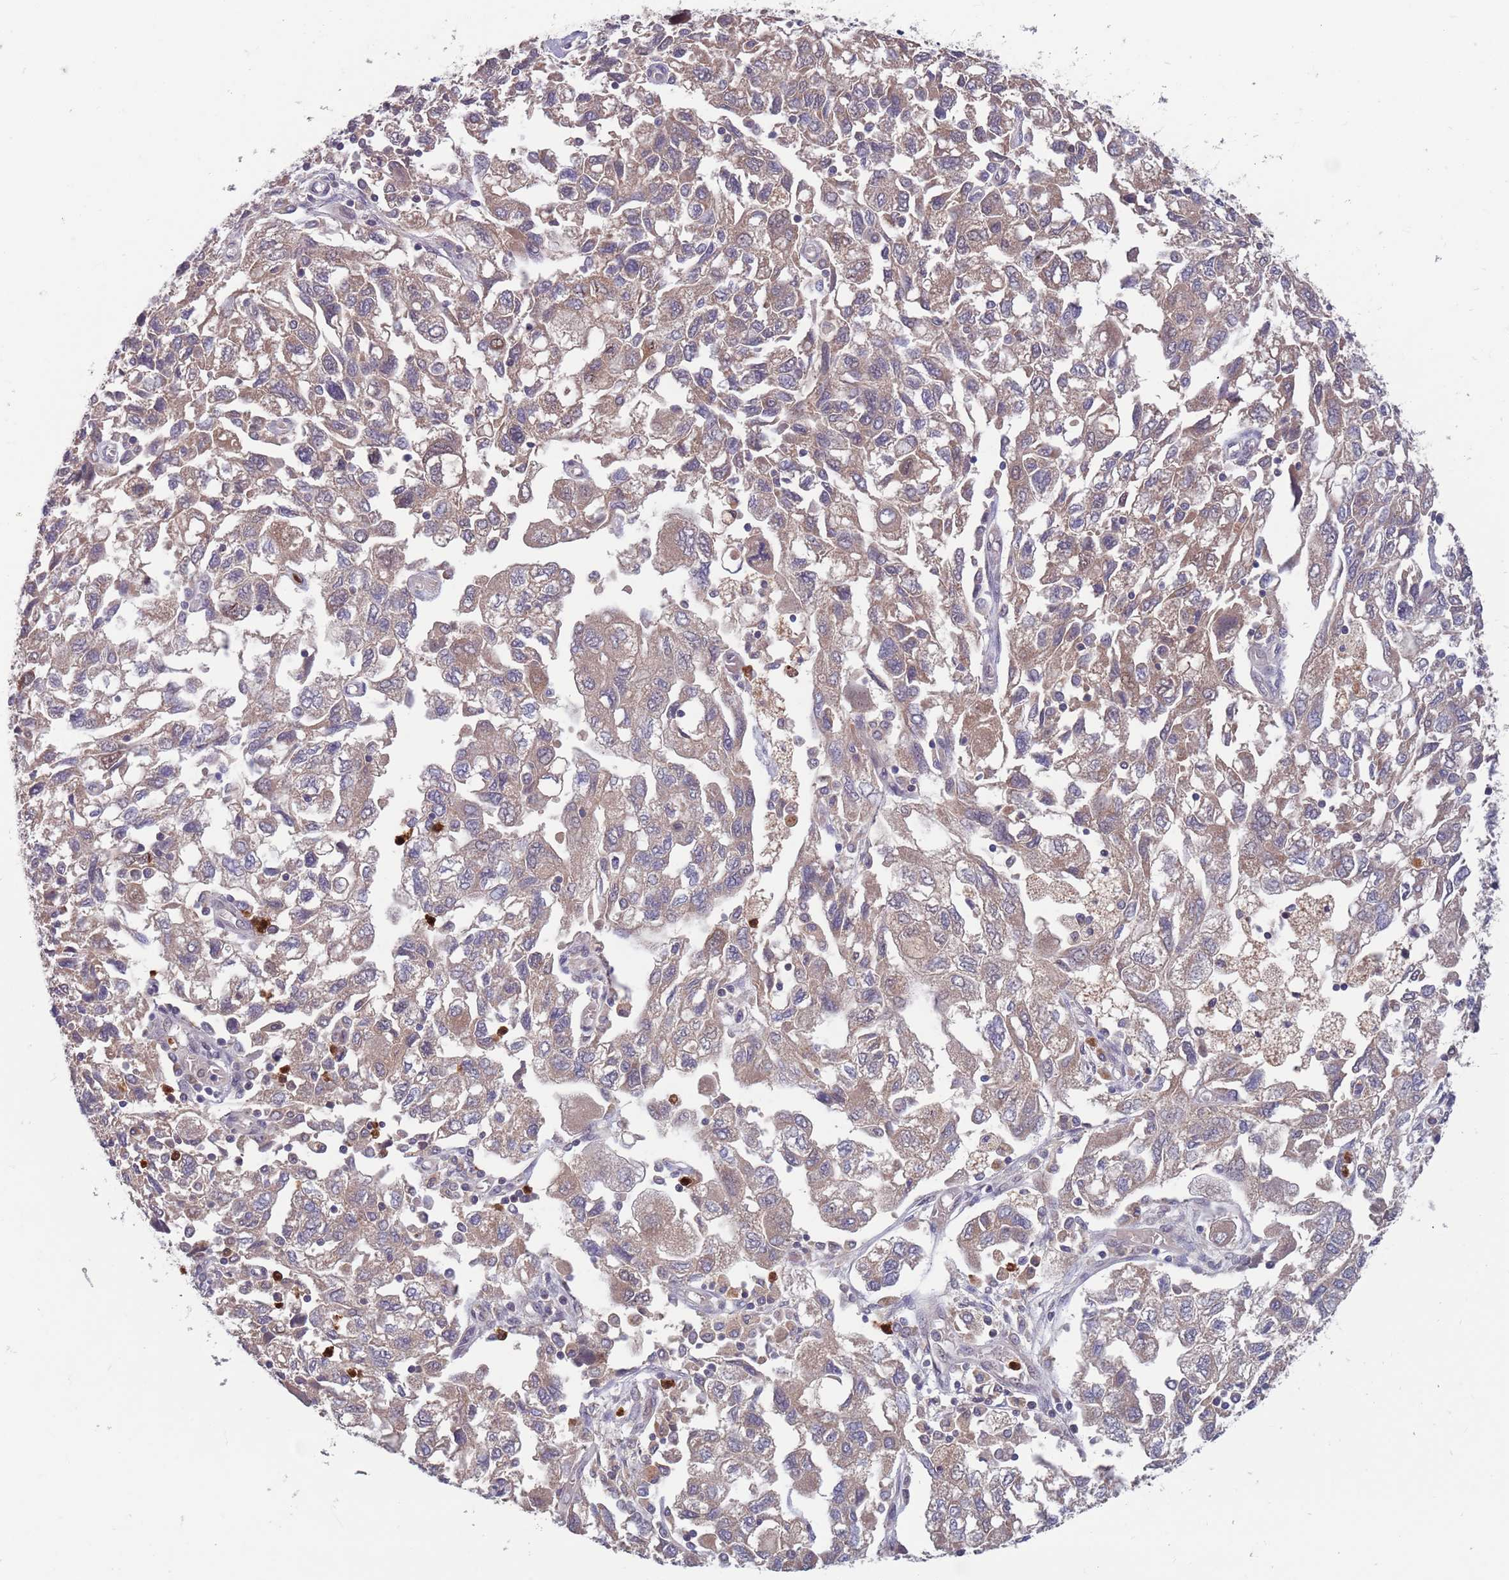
{"staining": {"intensity": "moderate", "quantity": "<25%", "location": "cytoplasmic/membranous"}, "tissue": "ovarian cancer", "cell_type": "Tumor cells", "image_type": "cancer", "snomed": [{"axis": "morphology", "description": "Carcinoma, NOS"}, {"axis": "morphology", "description": "Cystadenocarcinoma, serous, NOS"}, {"axis": "topography", "description": "Ovary"}], "caption": "An image showing moderate cytoplasmic/membranous staining in approximately <25% of tumor cells in ovarian serous cystadenocarcinoma, as visualized by brown immunohistochemical staining.", "gene": "TYW1", "patient": {"sex": "female", "age": 69}}